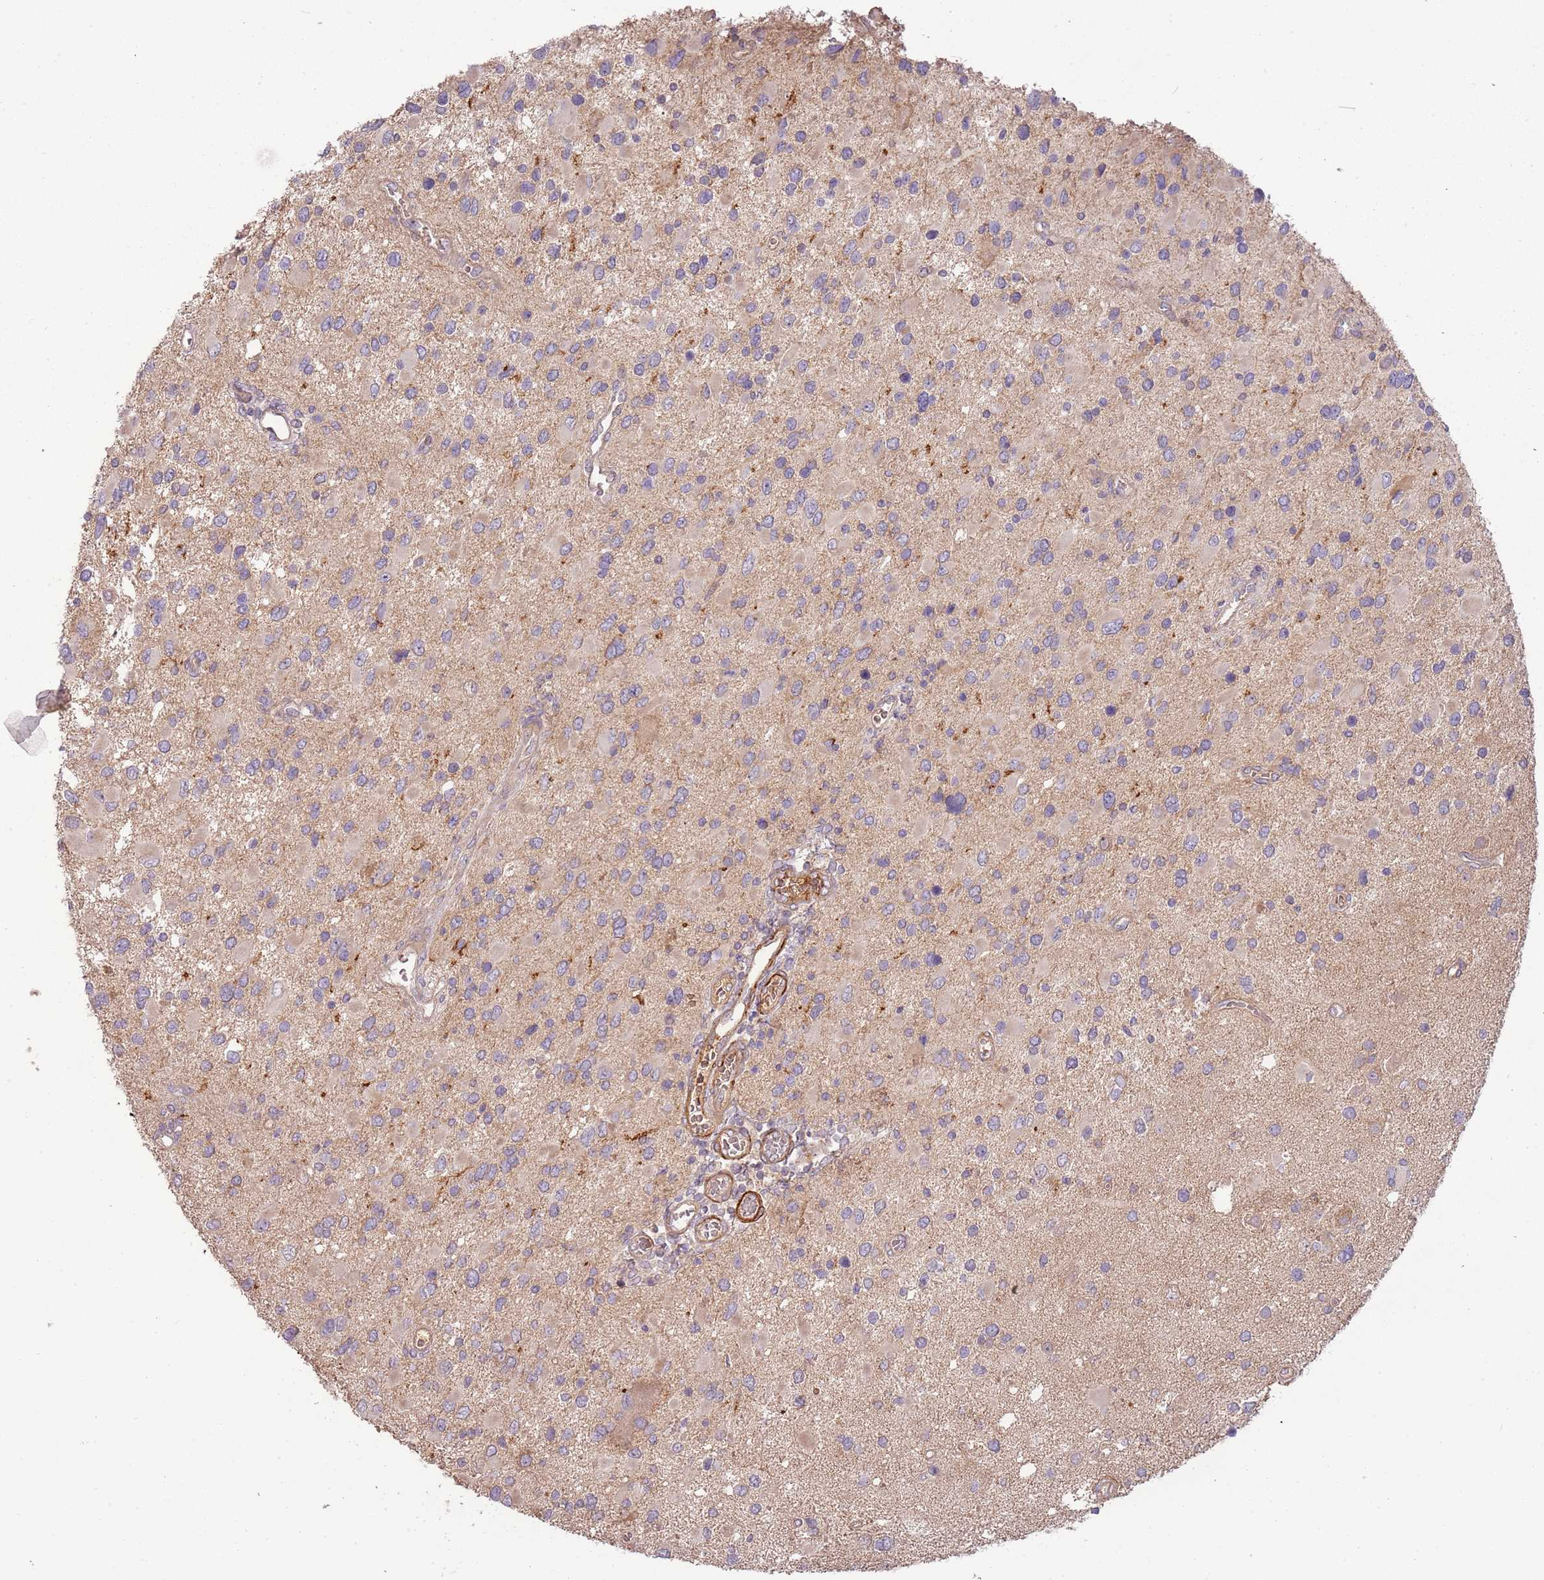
{"staining": {"intensity": "negative", "quantity": "none", "location": "none"}, "tissue": "glioma", "cell_type": "Tumor cells", "image_type": "cancer", "snomed": [{"axis": "morphology", "description": "Glioma, malignant, High grade"}, {"axis": "topography", "description": "Brain"}], "caption": "The histopathology image shows no staining of tumor cells in glioma.", "gene": "RNF128", "patient": {"sex": "male", "age": 53}}